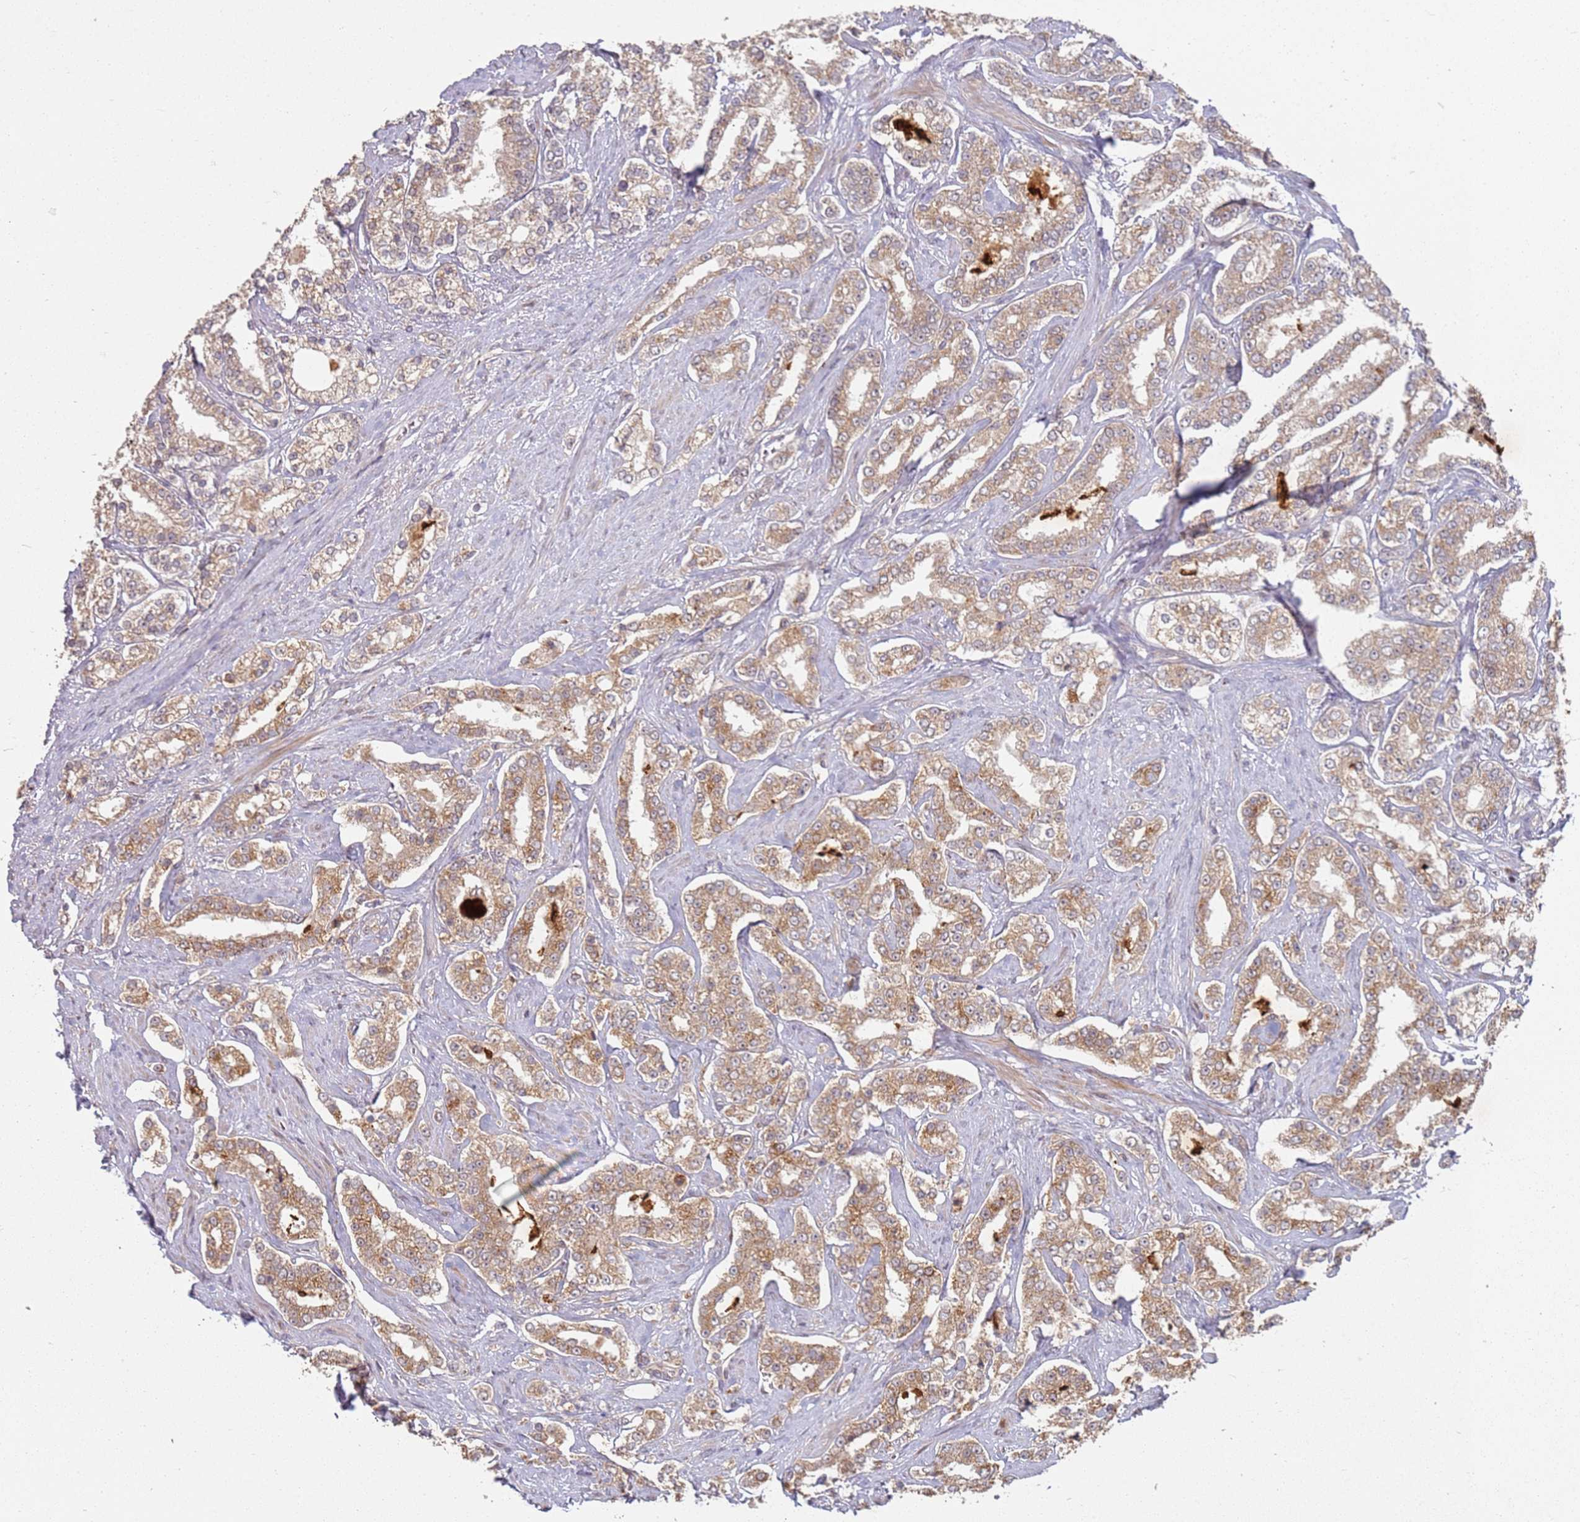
{"staining": {"intensity": "weak", "quantity": ">75%", "location": "cytoplasmic/membranous"}, "tissue": "prostate cancer", "cell_type": "Tumor cells", "image_type": "cancer", "snomed": [{"axis": "morphology", "description": "Normal tissue, NOS"}, {"axis": "morphology", "description": "Adenocarcinoma, High grade"}, {"axis": "topography", "description": "Prostate"}], "caption": "There is low levels of weak cytoplasmic/membranous expression in tumor cells of adenocarcinoma (high-grade) (prostate), as demonstrated by immunohistochemical staining (brown color).", "gene": "MPEG1", "patient": {"sex": "male", "age": 83}}